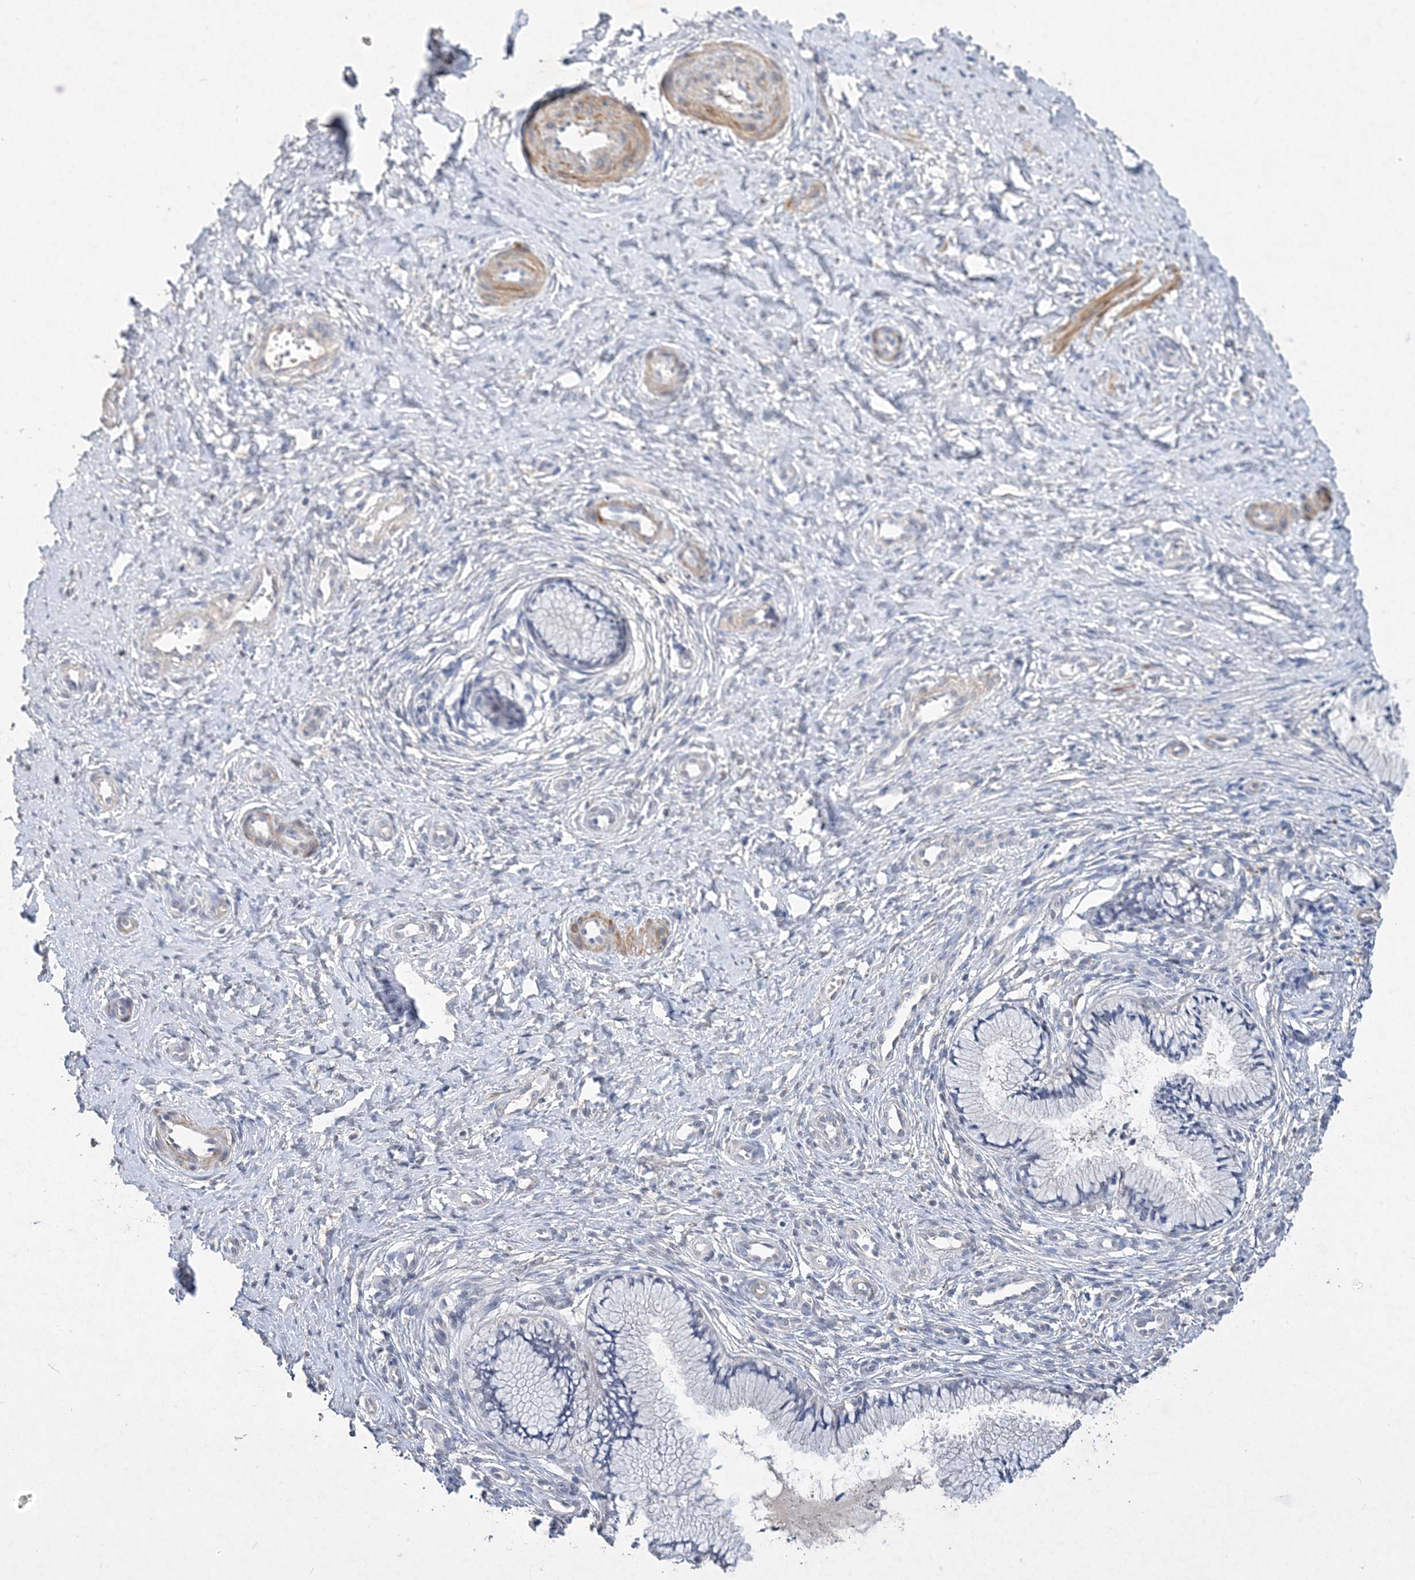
{"staining": {"intensity": "negative", "quantity": "none", "location": "none"}, "tissue": "cervix", "cell_type": "Glandular cells", "image_type": "normal", "snomed": [{"axis": "morphology", "description": "Normal tissue, NOS"}, {"axis": "topography", "description": "Cervix"}], "caption": "Glandular cells show no significant expression in unremarkable cervix. (DAB immunohistochemistry (IHC), high magnification).", "gene": "C11orf58", "patient": {"sex": "female", "age": 36}}